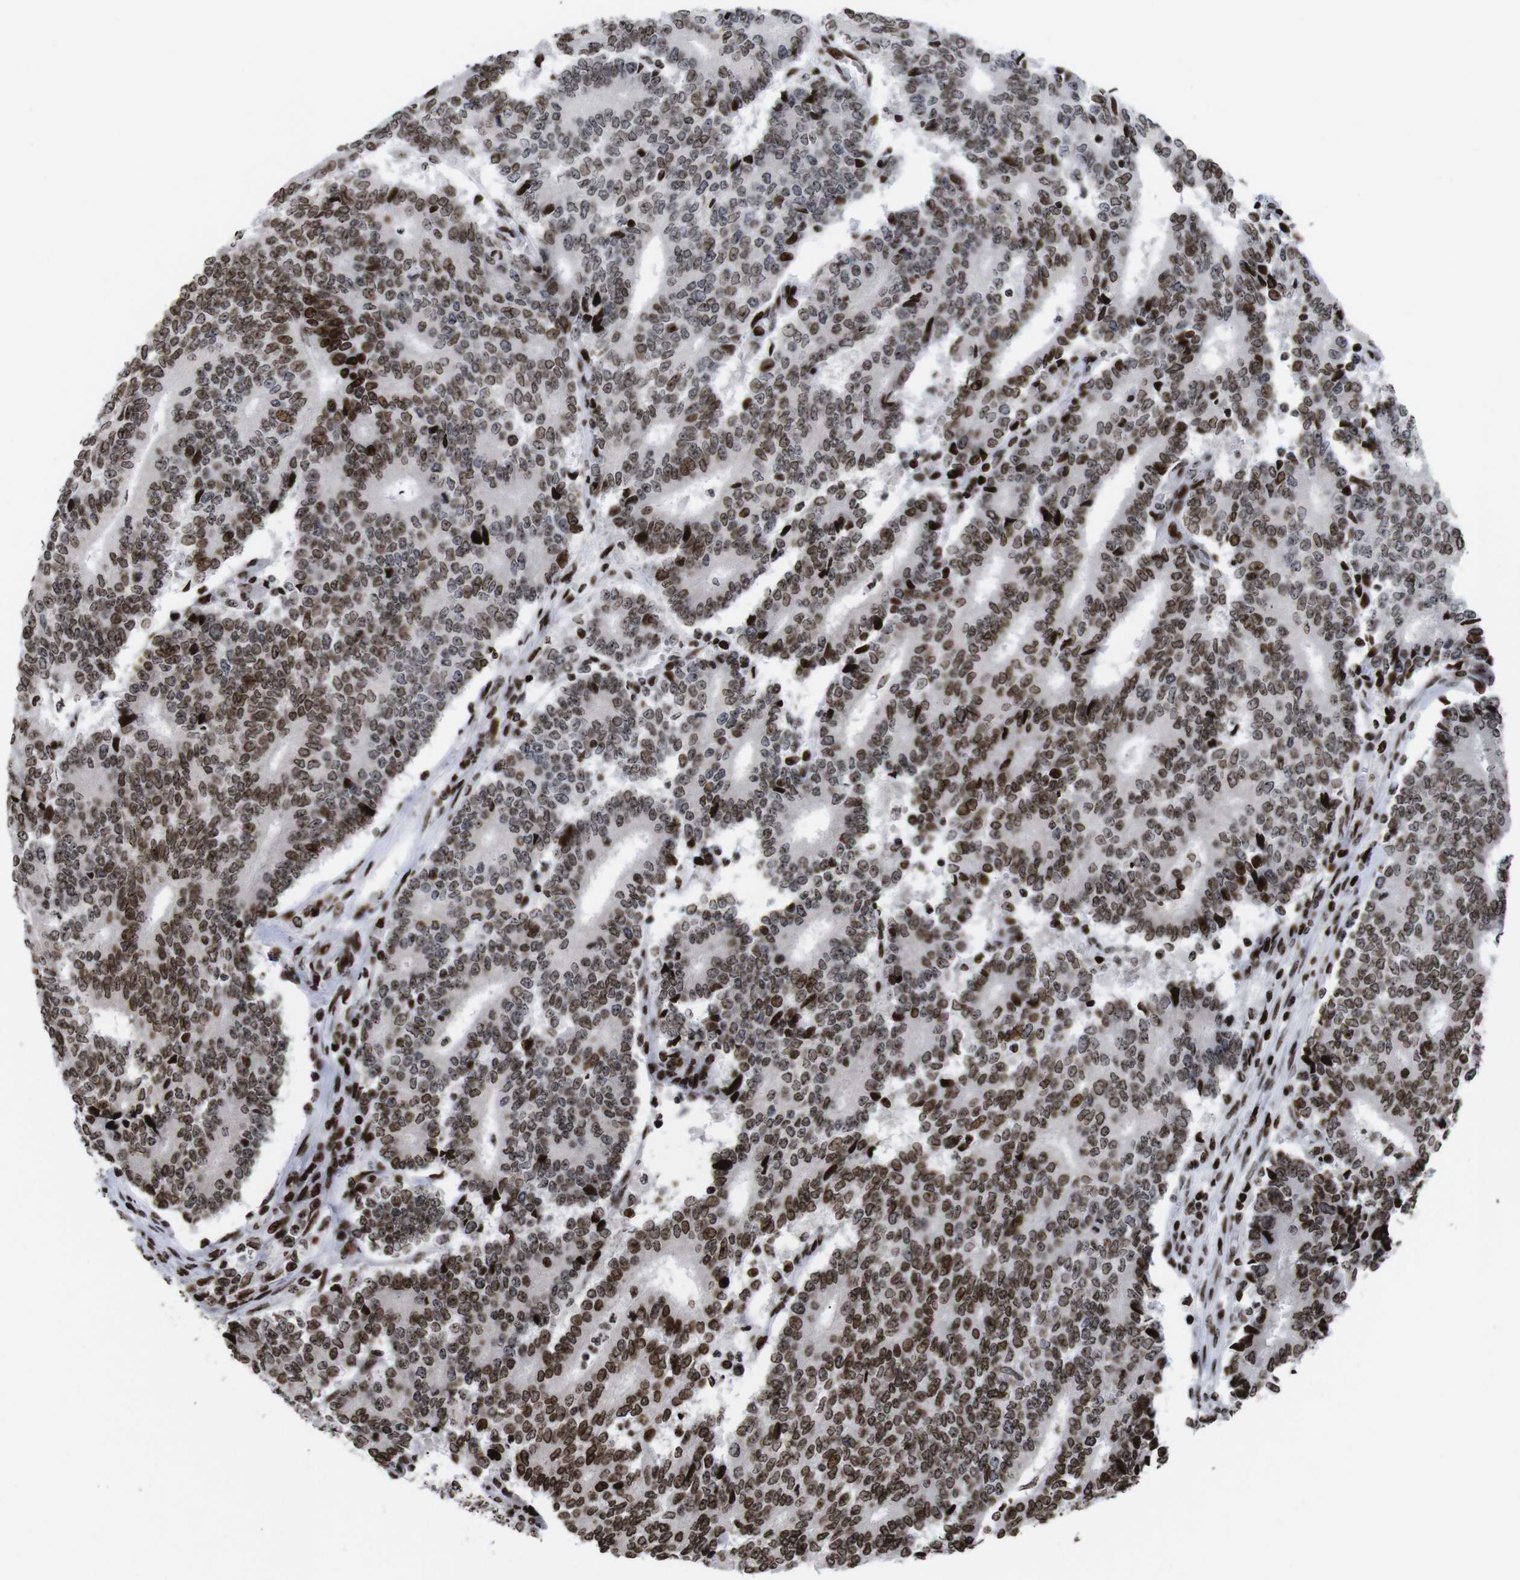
{"staining": {"intensity": "moderate", "quantity": ">75%", "location": "nuclear"}, "tissue": "prostate cancer", "cell_type": "Tumor cells", "image_type": "cancer", "snomed": [{"axis": "morphology", "description": "Normal tissue, NOS"}, {"axis": "morphology", "description": "Adenocarcinoma, High grade"}, {"axis": "topography", "description": "Prostate"}, {"axis": "topography", "description": "Seminal veicle"}], "caption": "The image displays immunohistochemical staining of prostate high-grade adenocarcinoma. There is moderate nuclear staining is seen in about >75% of tumor cells.", "gene": "H1-4", "patient": {"sex": "male", "age": 55}}